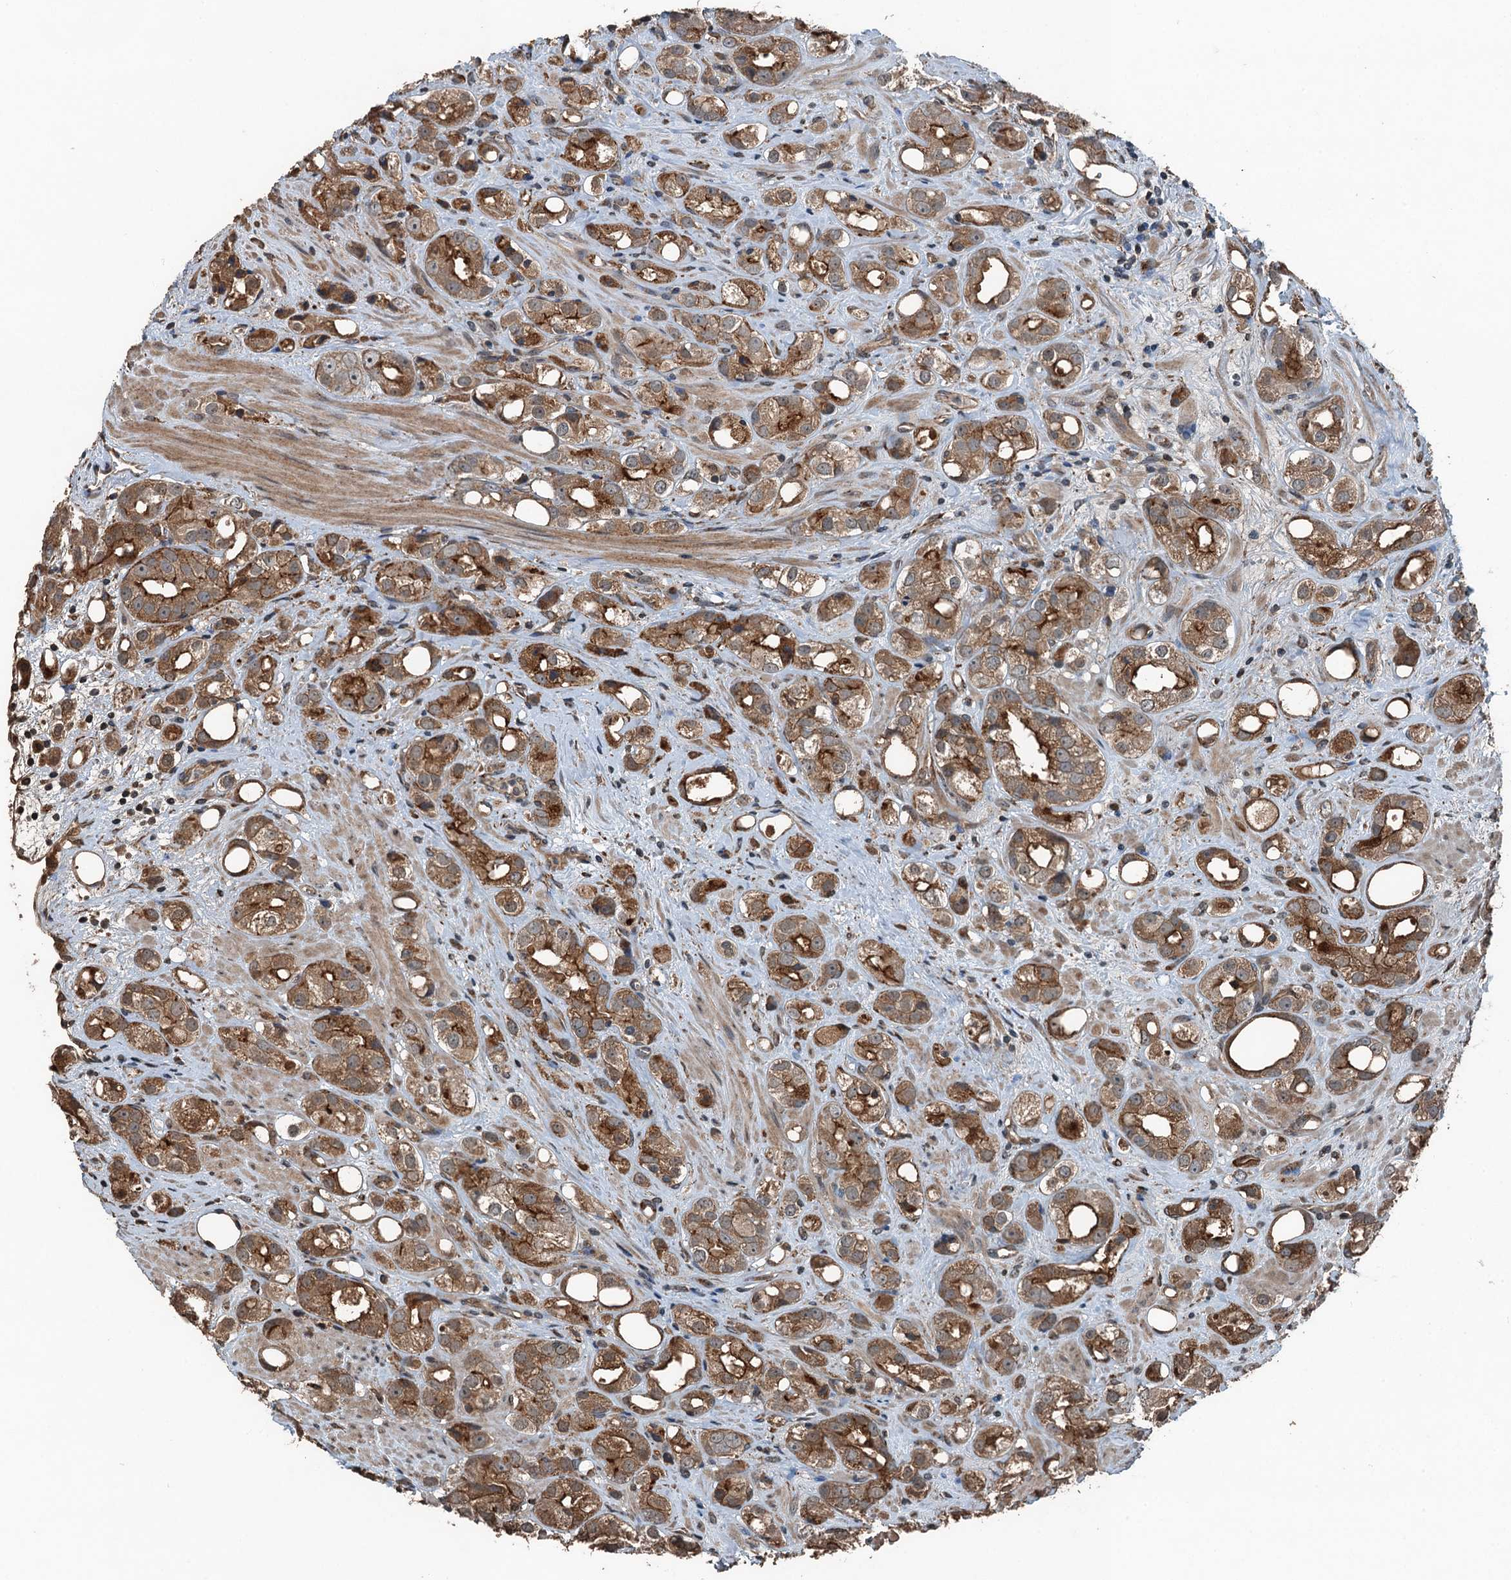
{"staining": {"intensity": "moderate", "quantity": ">75%", "location": "cytoplasmic/membranous"}, "tissue": "prostate cancer", "cell_type": "Tumor cells", "image_type": "cancer", "snomed": [{"axis": "morphology", "description": "Adenocarcinoma, NOS"}, {"axis": "topography", "description": "Prostate"}], "caption": "DAB immunohistochemical staining of human prostate cancer (adenocarcinoma) displays moderate cytoplasmic/membranous protein positivity in approximately >75% of tumor cells. Immunohistochemistry (ihc) stains the protein in brown and the nuclei are stained blue.", "gene": "TCTN1", "patient": {"sex": "male", "age": 79}}